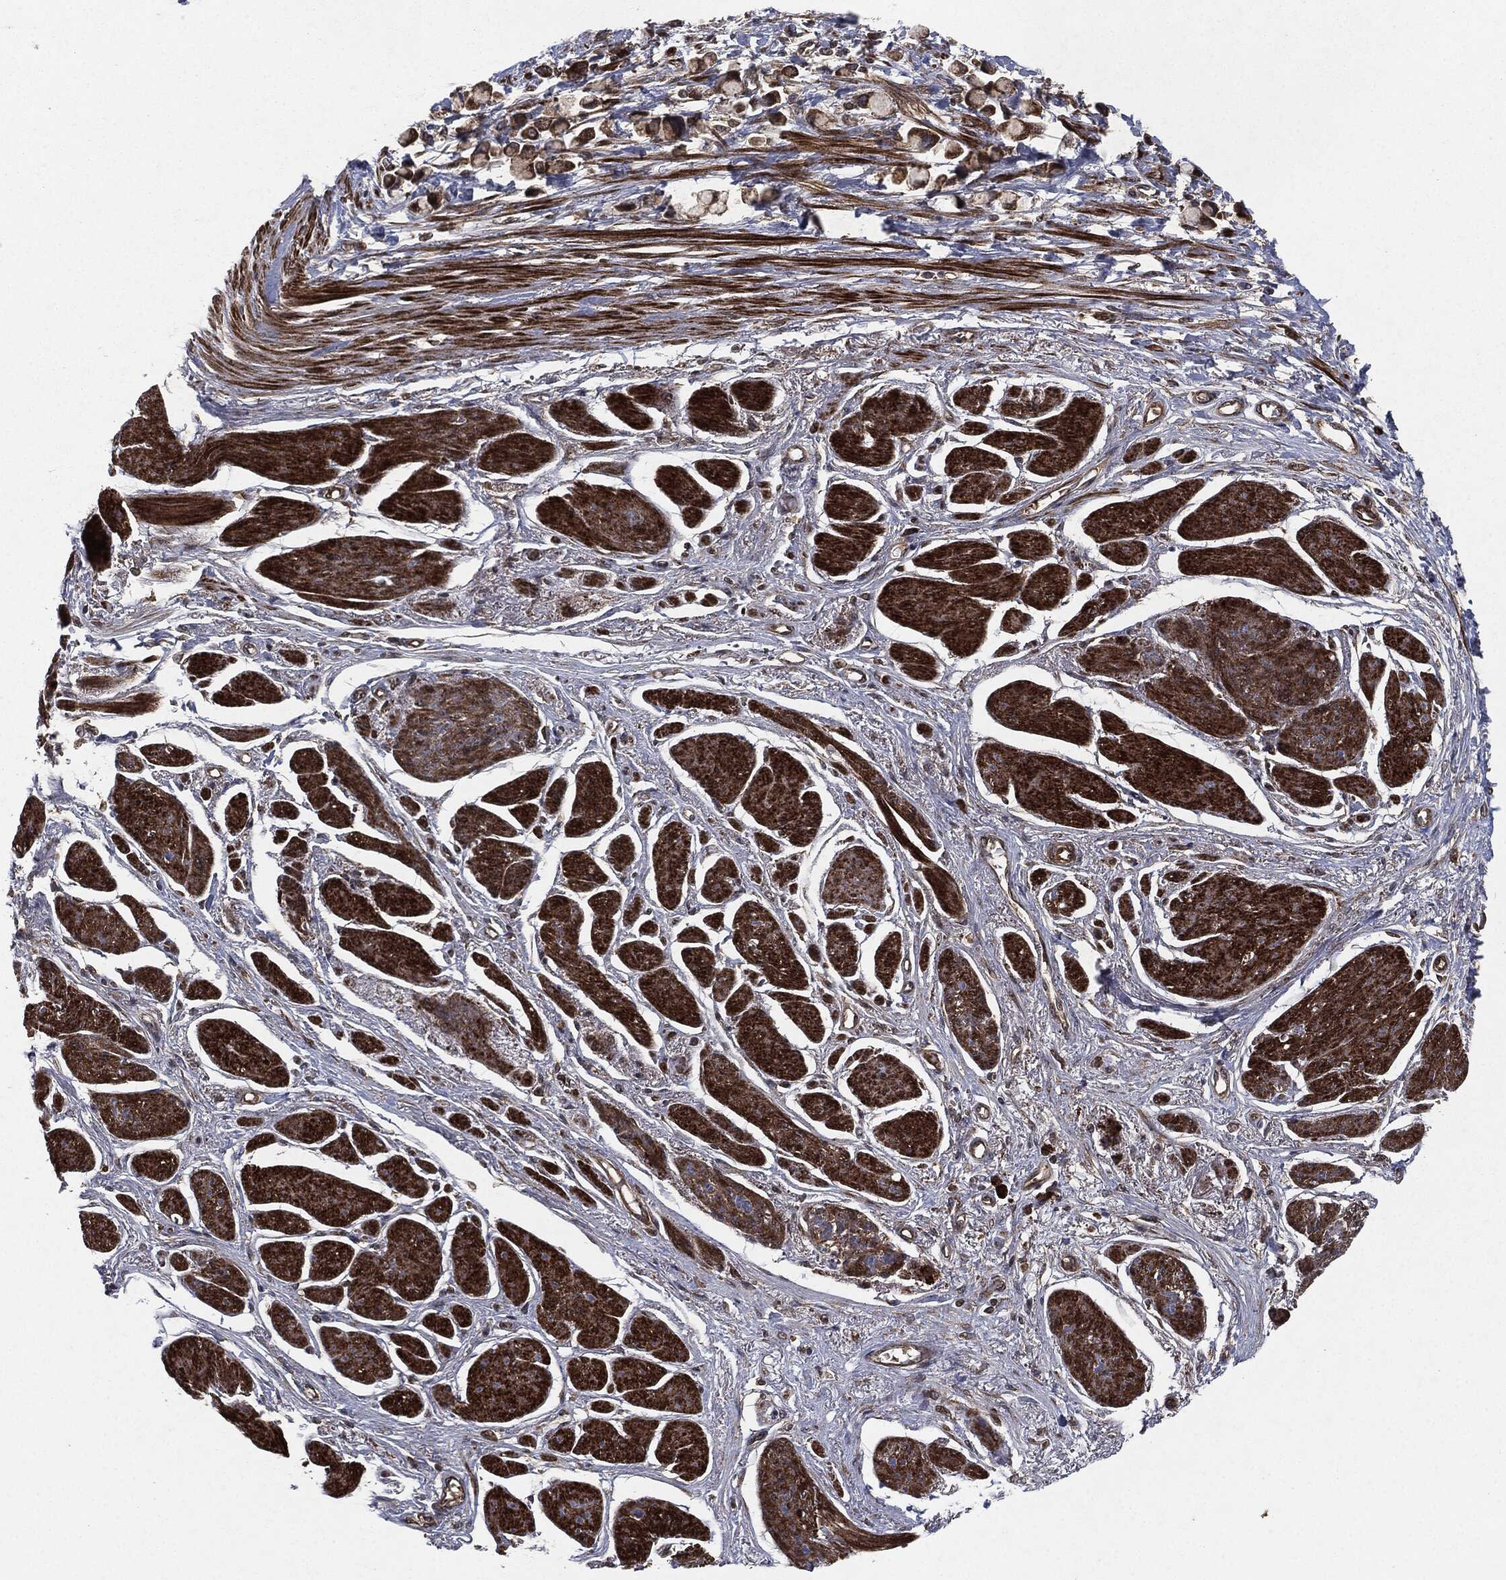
{"staining": {"intensity": "strong", "quantity": "25%-75%", "location": "cytoplasmic/membranous"}, "tissue": "stomach cancer", "cell_type": "Tumor cells", "image_type": "cancer", "snomed": [{"axis": "morphology", "description": "Adenocarcinoma, NOS"}, {"axis": "topography", "description": "Stomach"}], "caption": "A photomicrograph of stomach adenocarcinoma stained for a protein exhibits strong cytoplasmic/membranous brown staining in tumor cells.", "gene": "RAF1", "patient": {"sex": "female", "age": 81}}